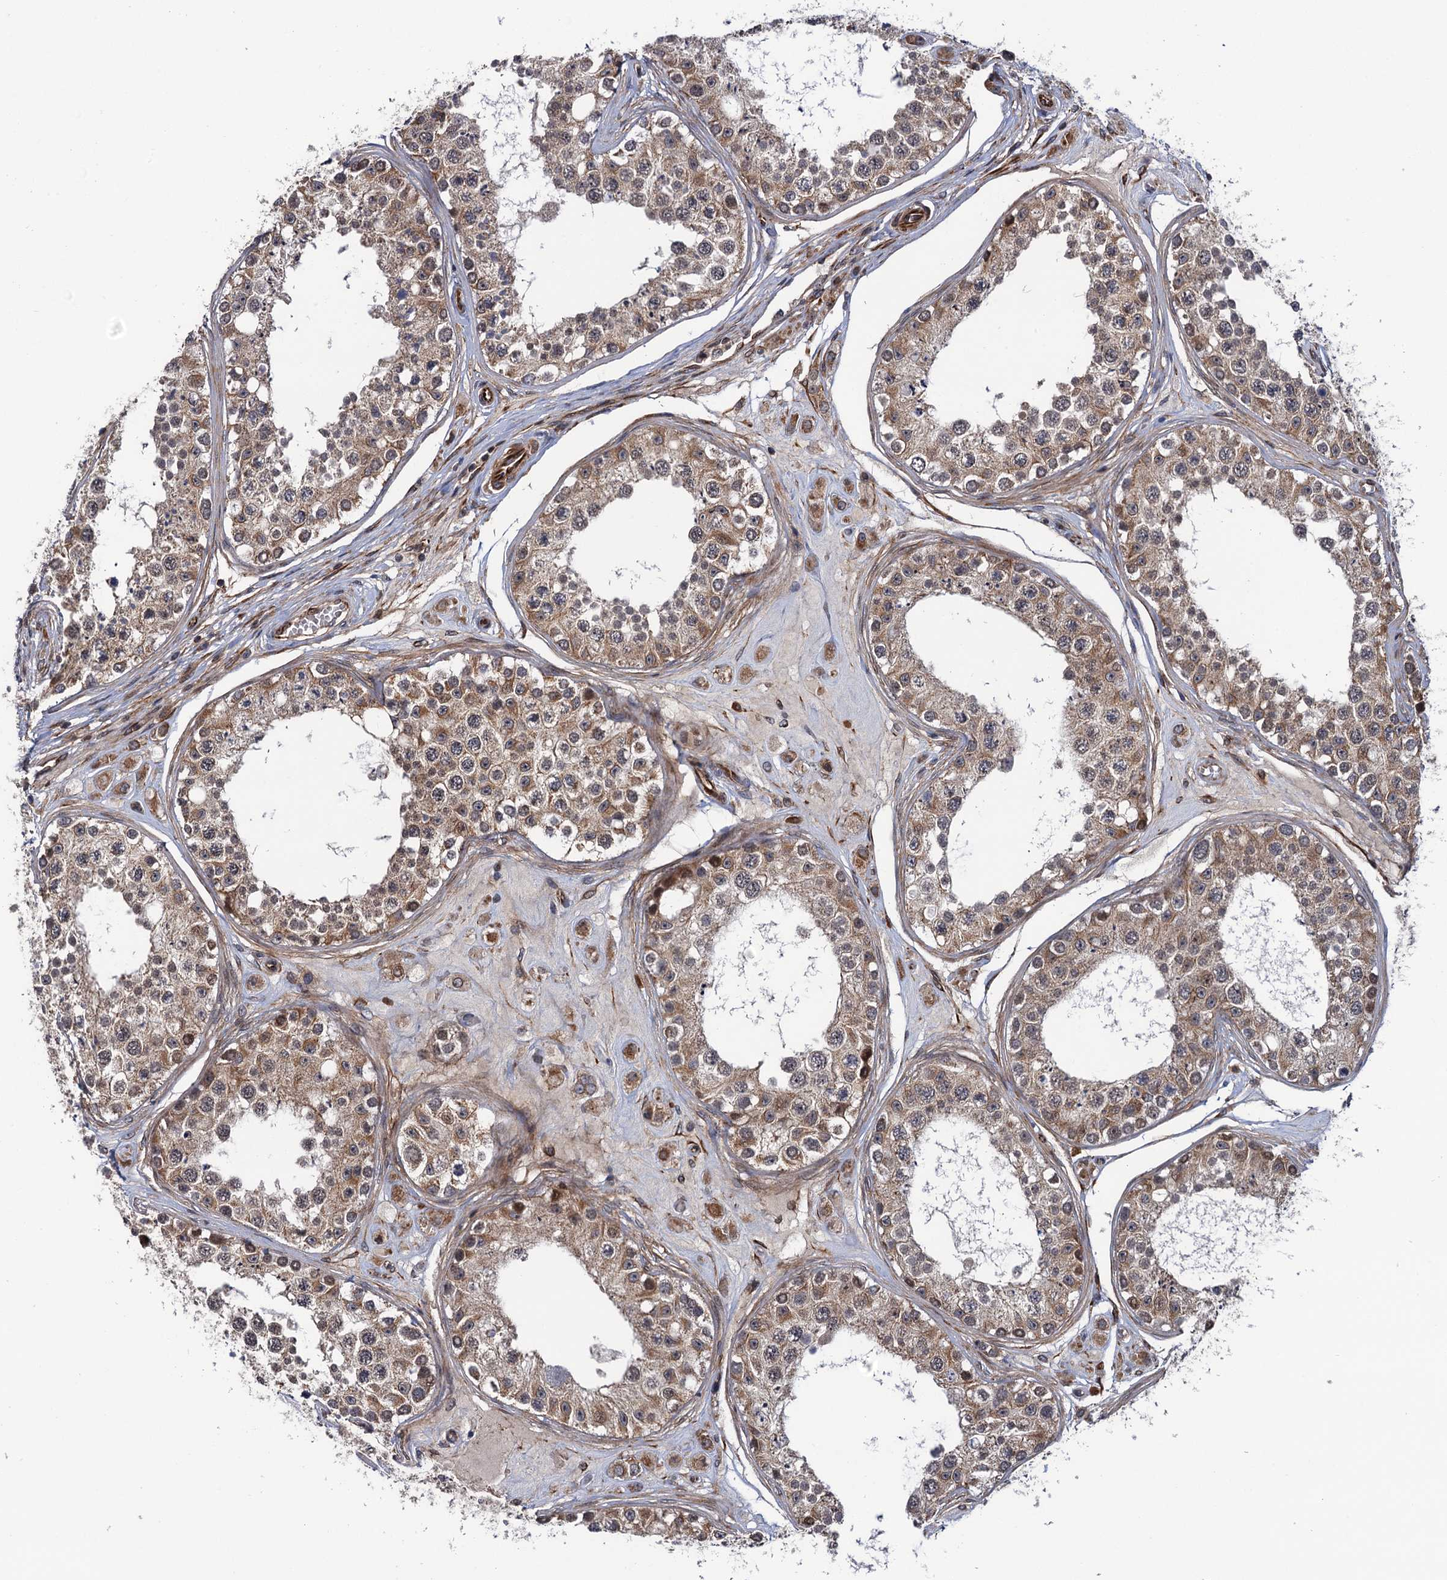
{"staining": {"intensity": "moderate", "quantity": ">75%", "location": "cytoplasmic/membranous"}, "tissue": "testis", "cell_type": "Cells in seminiferous ducts", "image_type": "normal", "snomed": [{"axis": "morphology", "description": "Normal tissue, NOS"}, {"axis": "topography", "description": "Testis"}], "caption": "Benign testis was stained to show a protein in brown. There is medium levels of moderate cytoplasmic/membranous staining in about >75% of cells in seminiferous ducts.", "gene": "FSIP1", "patient": {"sex": "male", "age": 25}}